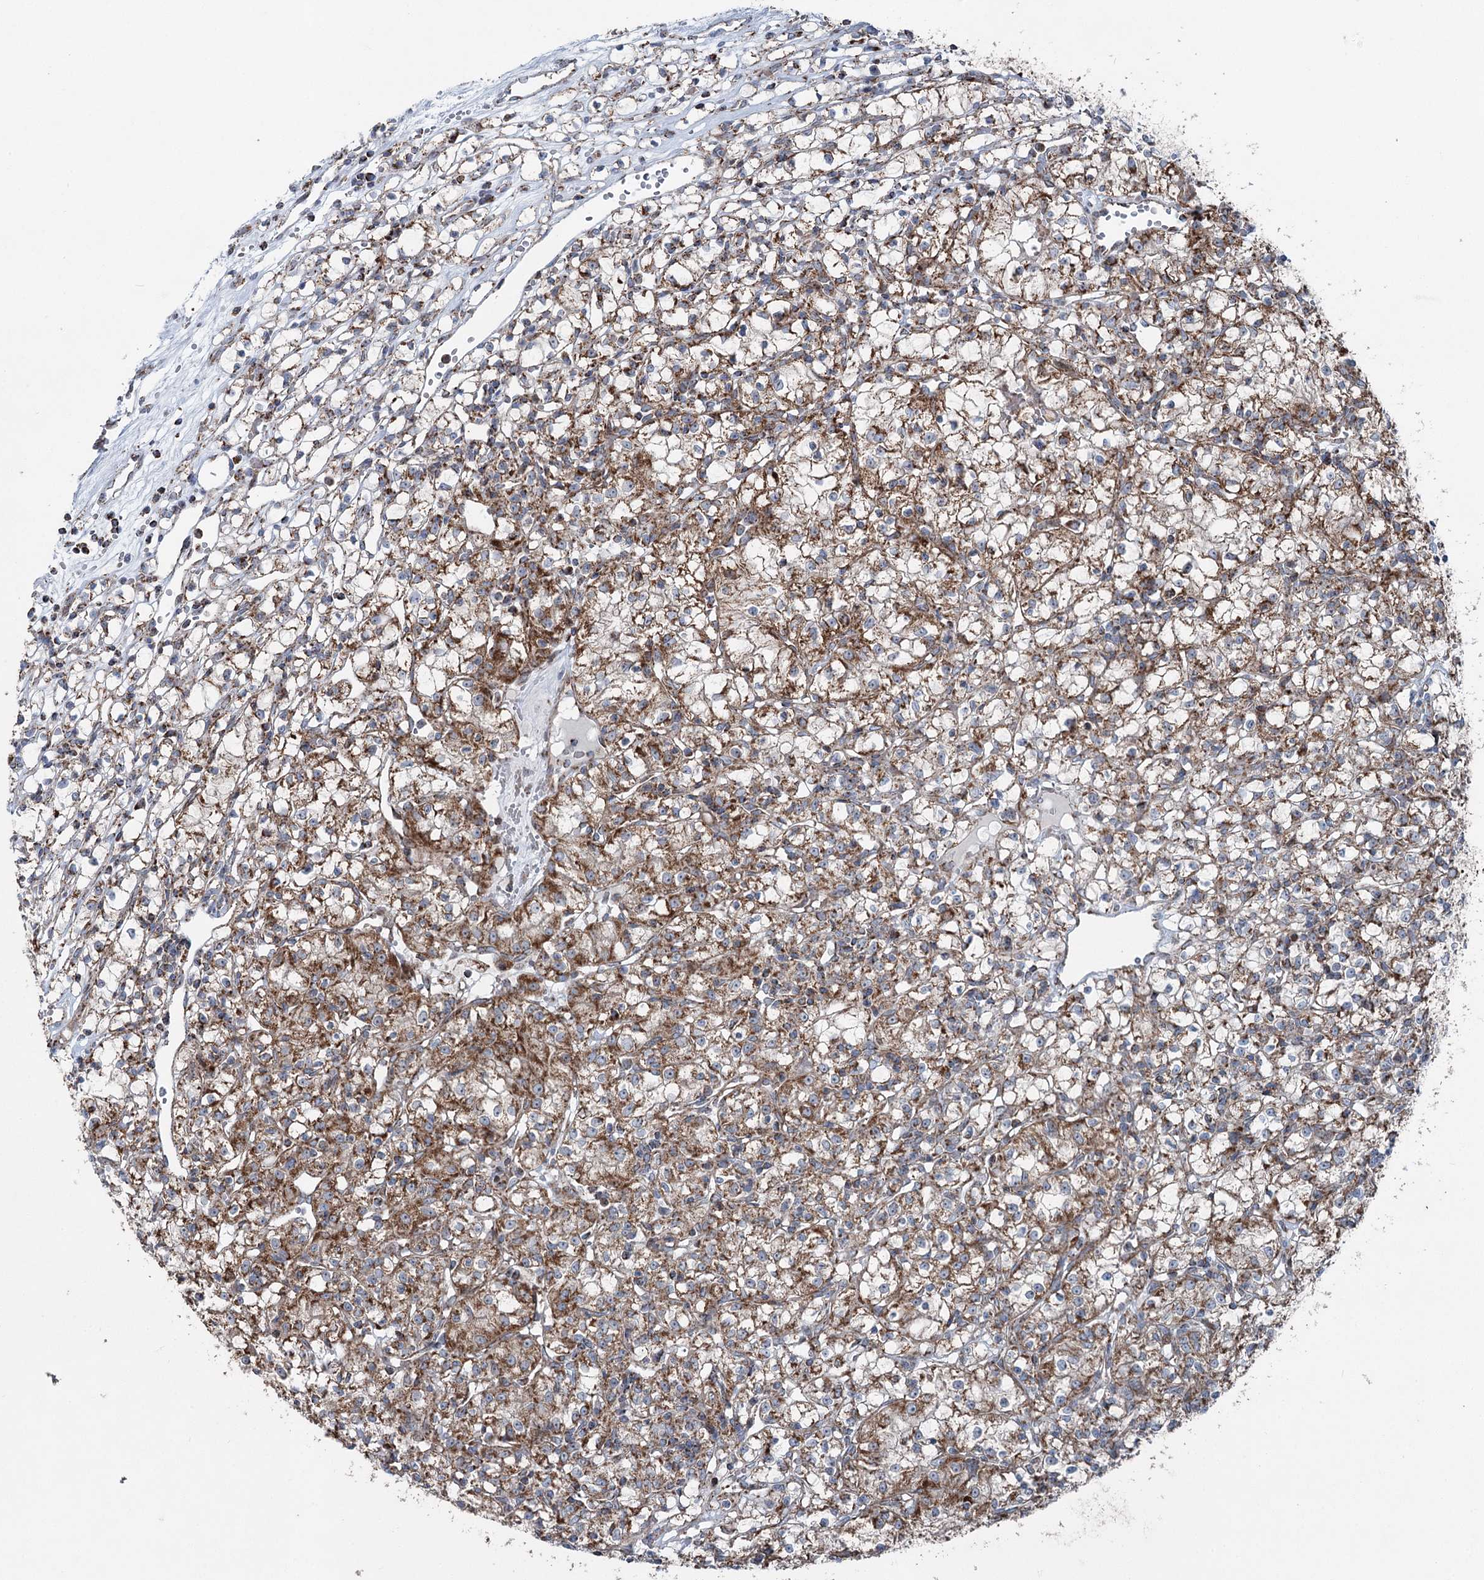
{"staining": {"intensity": "moderate", "quantity": ">75%", "location": "cytoplasmic/membranous"}, "tissue": "renal cancer", "cell_type": "Tumor cells", "image_type": "cancer", "snomed": [{"axis": "morphology", "description": "Adenocarcinoma, NOS"}, {"axis": "topography", "description": "Kidney"}], "caption": "Brown immunohistochemical staining in human adenocarcinoma (renal) exhibits moderate cytoplasmic/membranous positivity in about >75% of tumor cells.", "gene": "UCN3", "patient": {"sex": "female", "age": 59}}